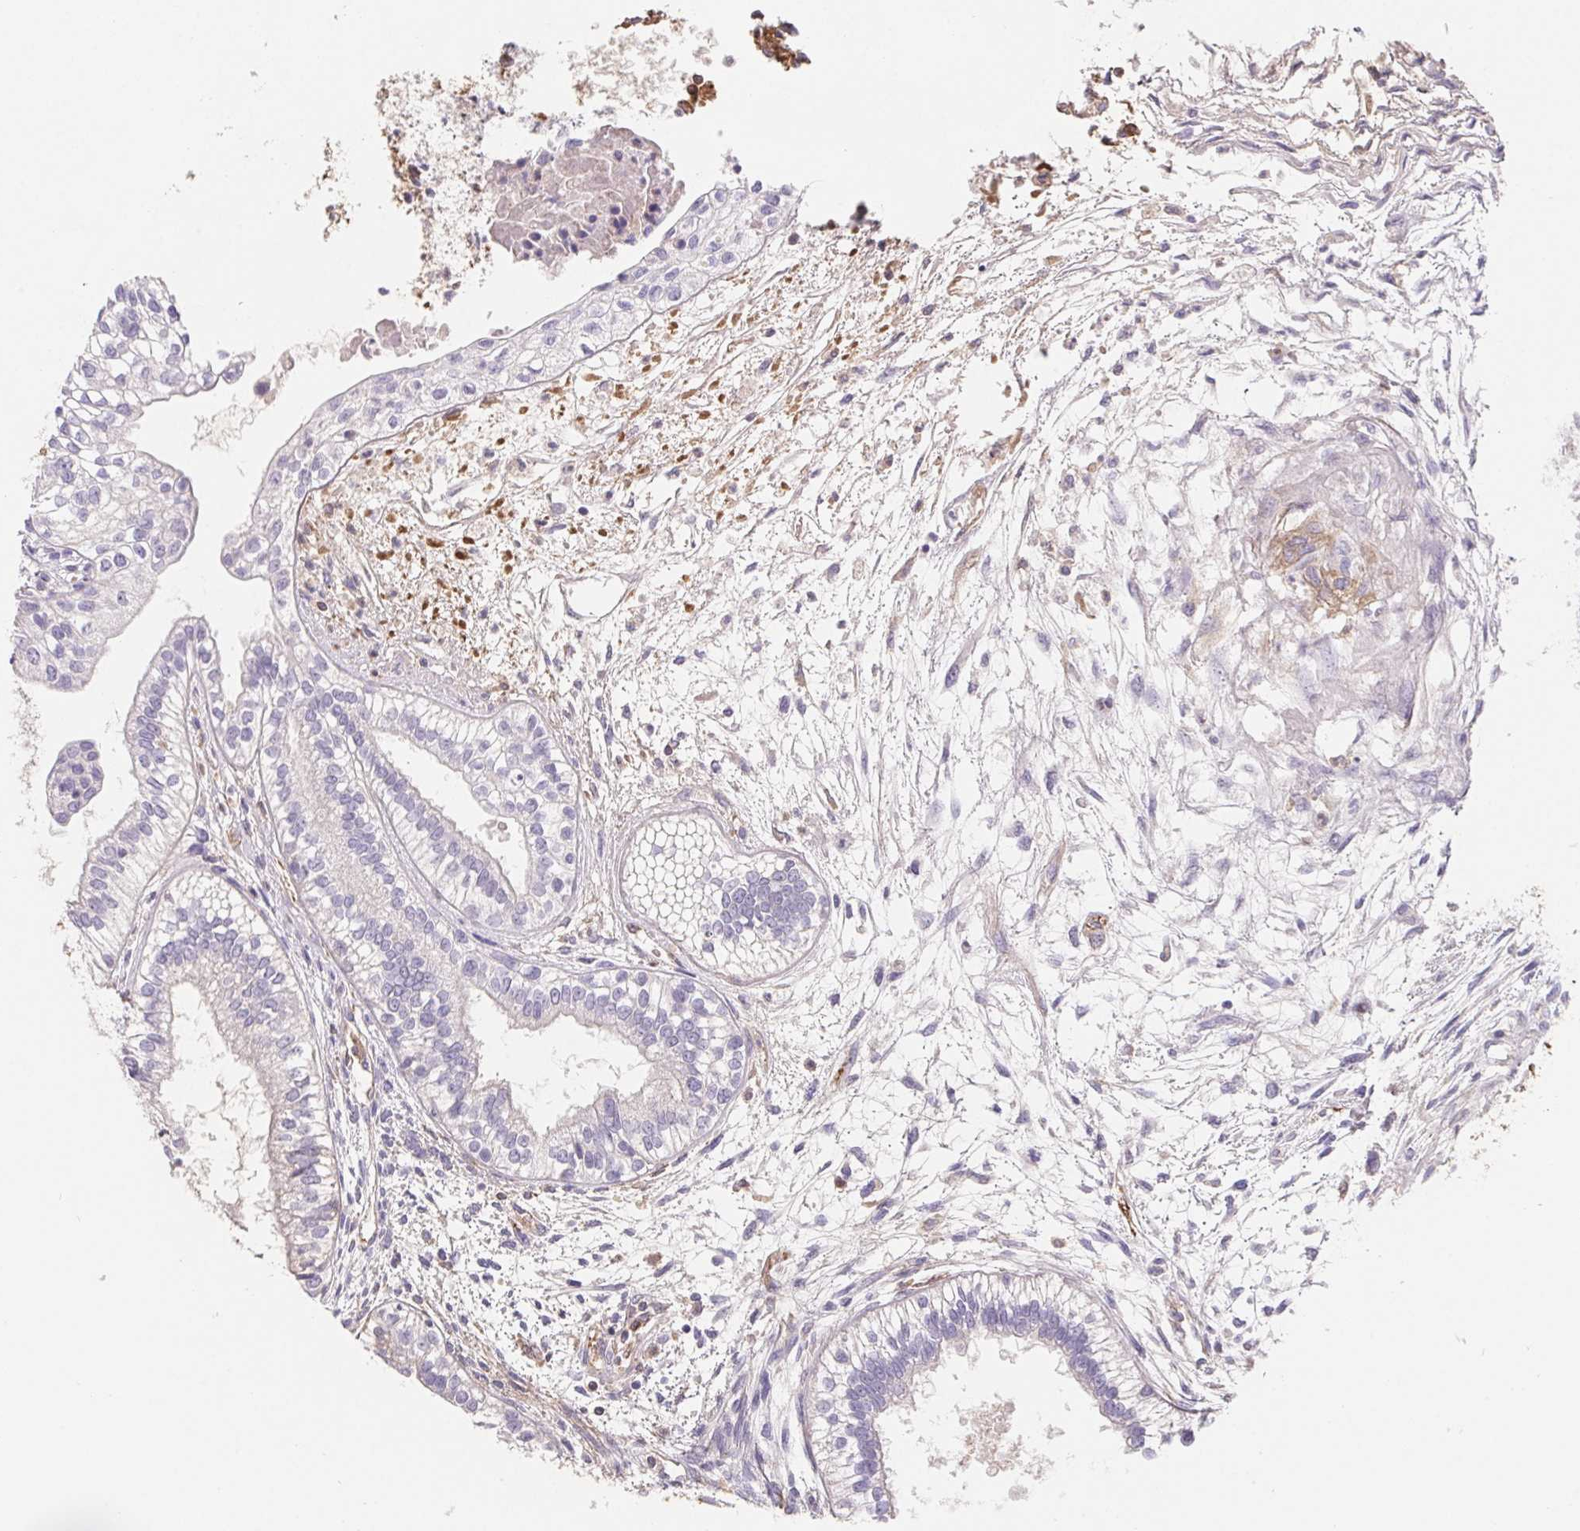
{"staining": {"intensity": "negative", "quantity": "none", "location": "none"}, "tissue": "testis cancer", "cell_type": "Tumor cells", "image_type": "cancer", "snomed": [{"axis": "morphology", "description": "Carcinoma, Embryonal, NOS"}, {"axis": "topography", "description": "Testis"}], "caption": "IHC image of testis cancer stained for a protein (brown), which shows no expression in tumor cells.", "gene": "LPA", "patient": {"sex": "male", "age": 37}}